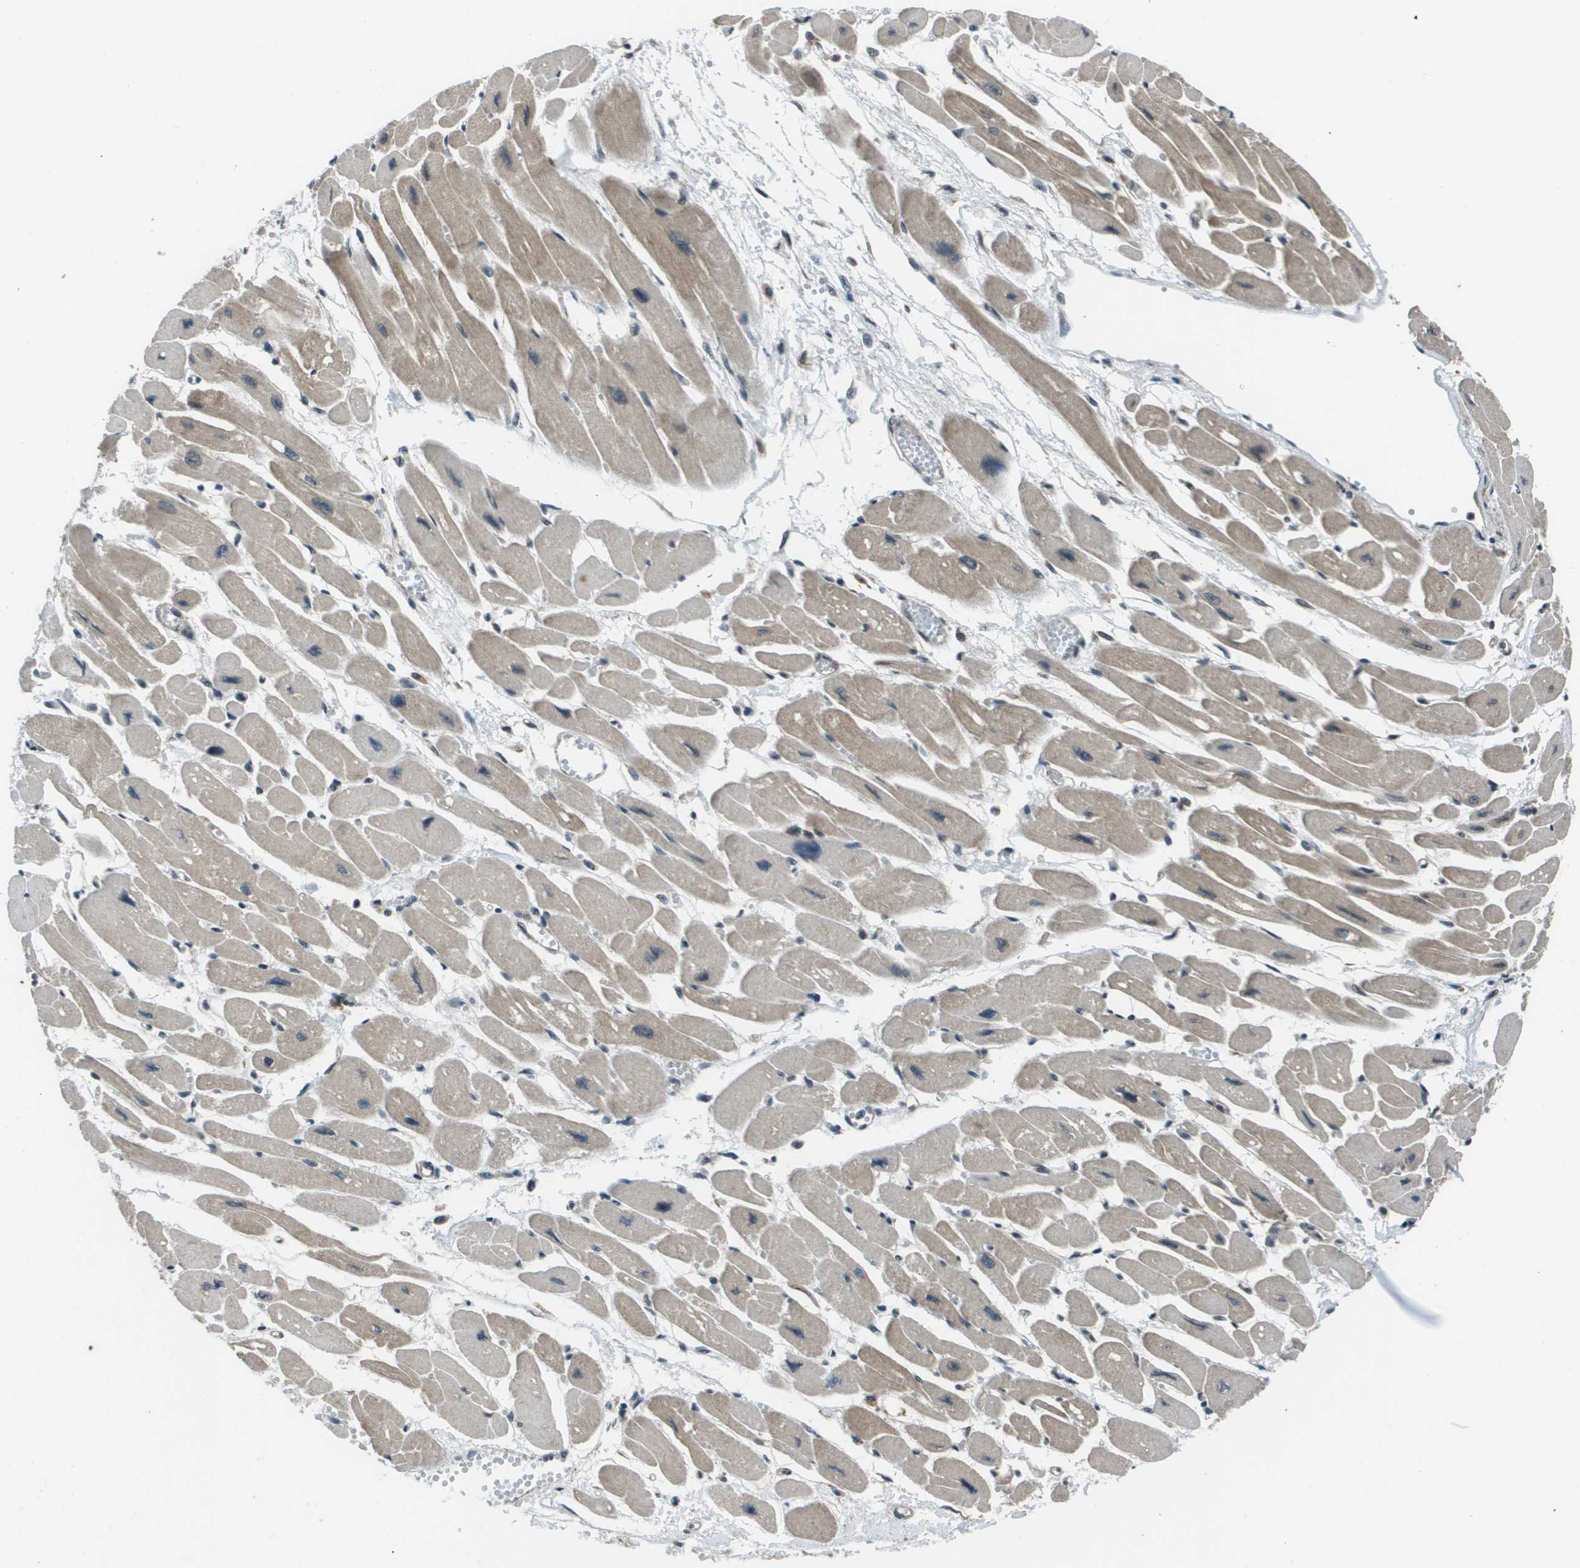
{"staining": {"intensity": "weak", "quantity": ">75%", "location": "cytoplasmic/membranous"}, "tissue": "heart muscle", "cell_type": "Cardiomyocytes", "image_type": "normal", "snomed": [{"axis": "morphology", "description": "Normal tissue, NOS"}, {"axis": "topography", "description": "Heart"}], "caption": "A photomicrograph of heart muscle stained for a protein displays weak cytoplasmic/membranous brown staining in cardiomyocytes. The staining is performed using DAB brown chromogen to label protein expression. The nuclei are counter-stained blue using hematoxylin.", "gene": "PPFIA1", "patient": {"sex": "female", "age": 54}}